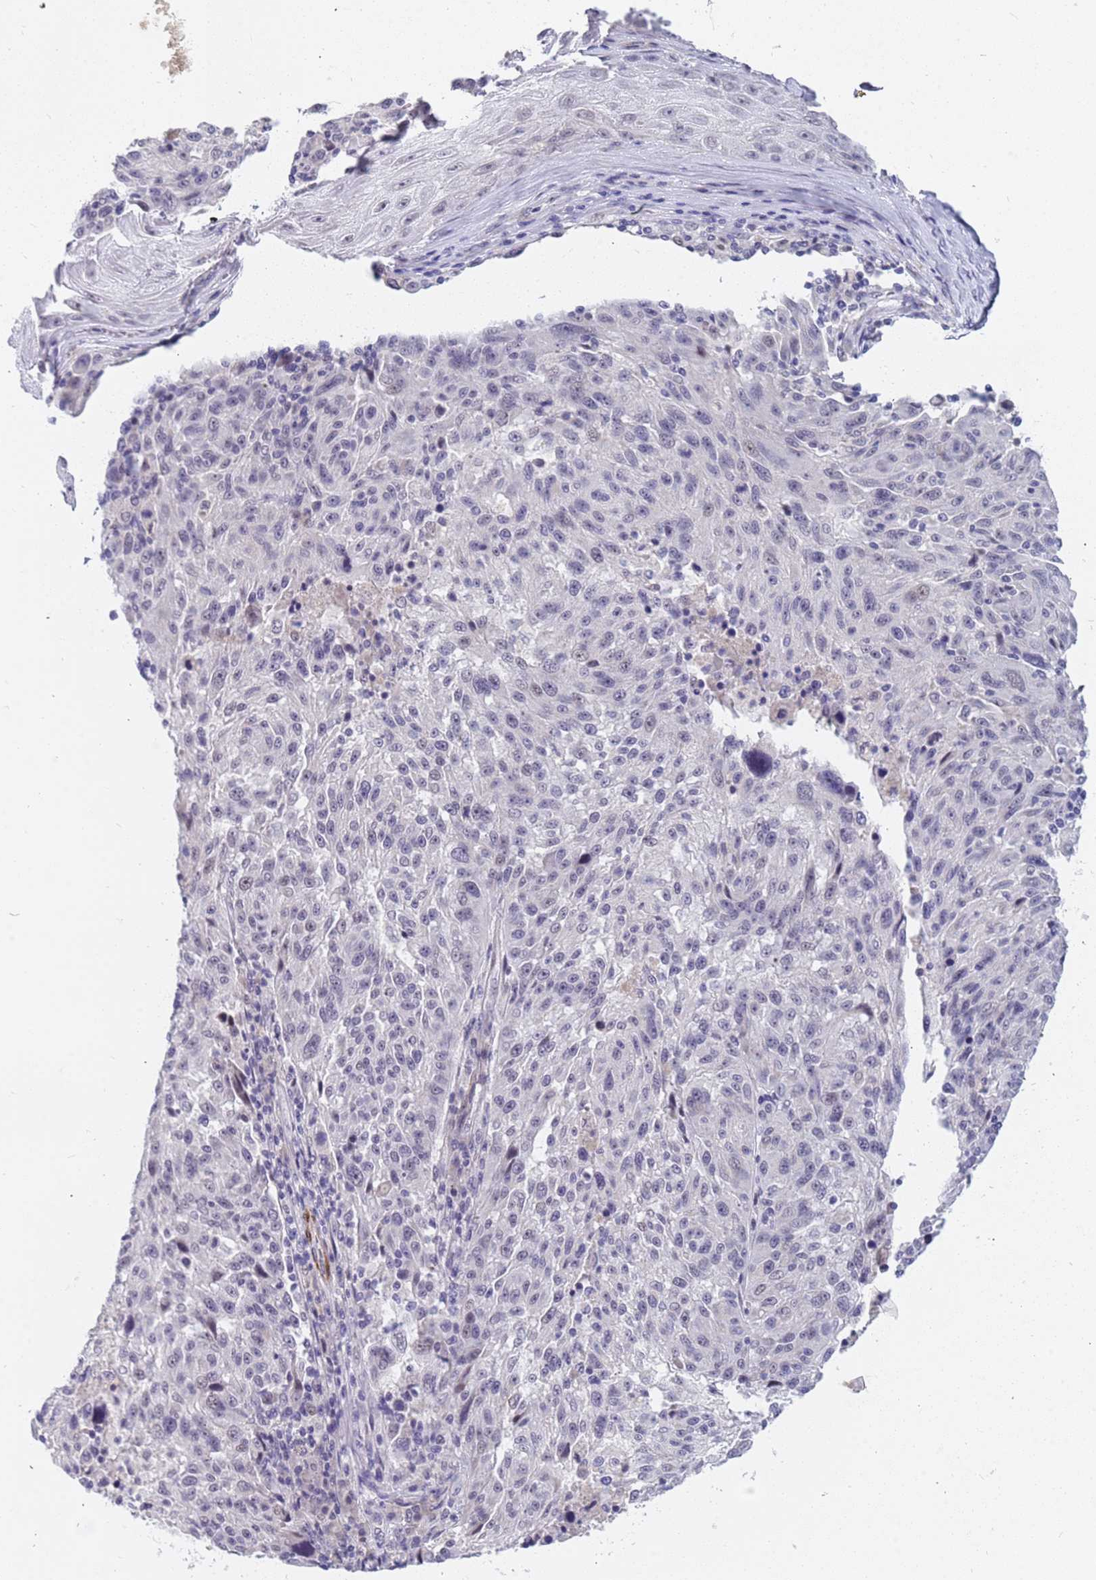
{"staining": {"intensity": "negative", "quantity": "none", "location": "none"}, "tissue": "melanoma", "cell_type": "Tumor cells", "image_type": "cancer", "snomed": [{"axis": "morphology", "description": "Malignant melanoma, NOS"}, {"axis": "topography", "description": "Skin"}], "caption": "IHC image of malignant melanoma stained for a protein (brown), which demonstrates no staining in tumor cells.", "gene": "CXorf65", "patient": {"sex": "male", "age": 53}}